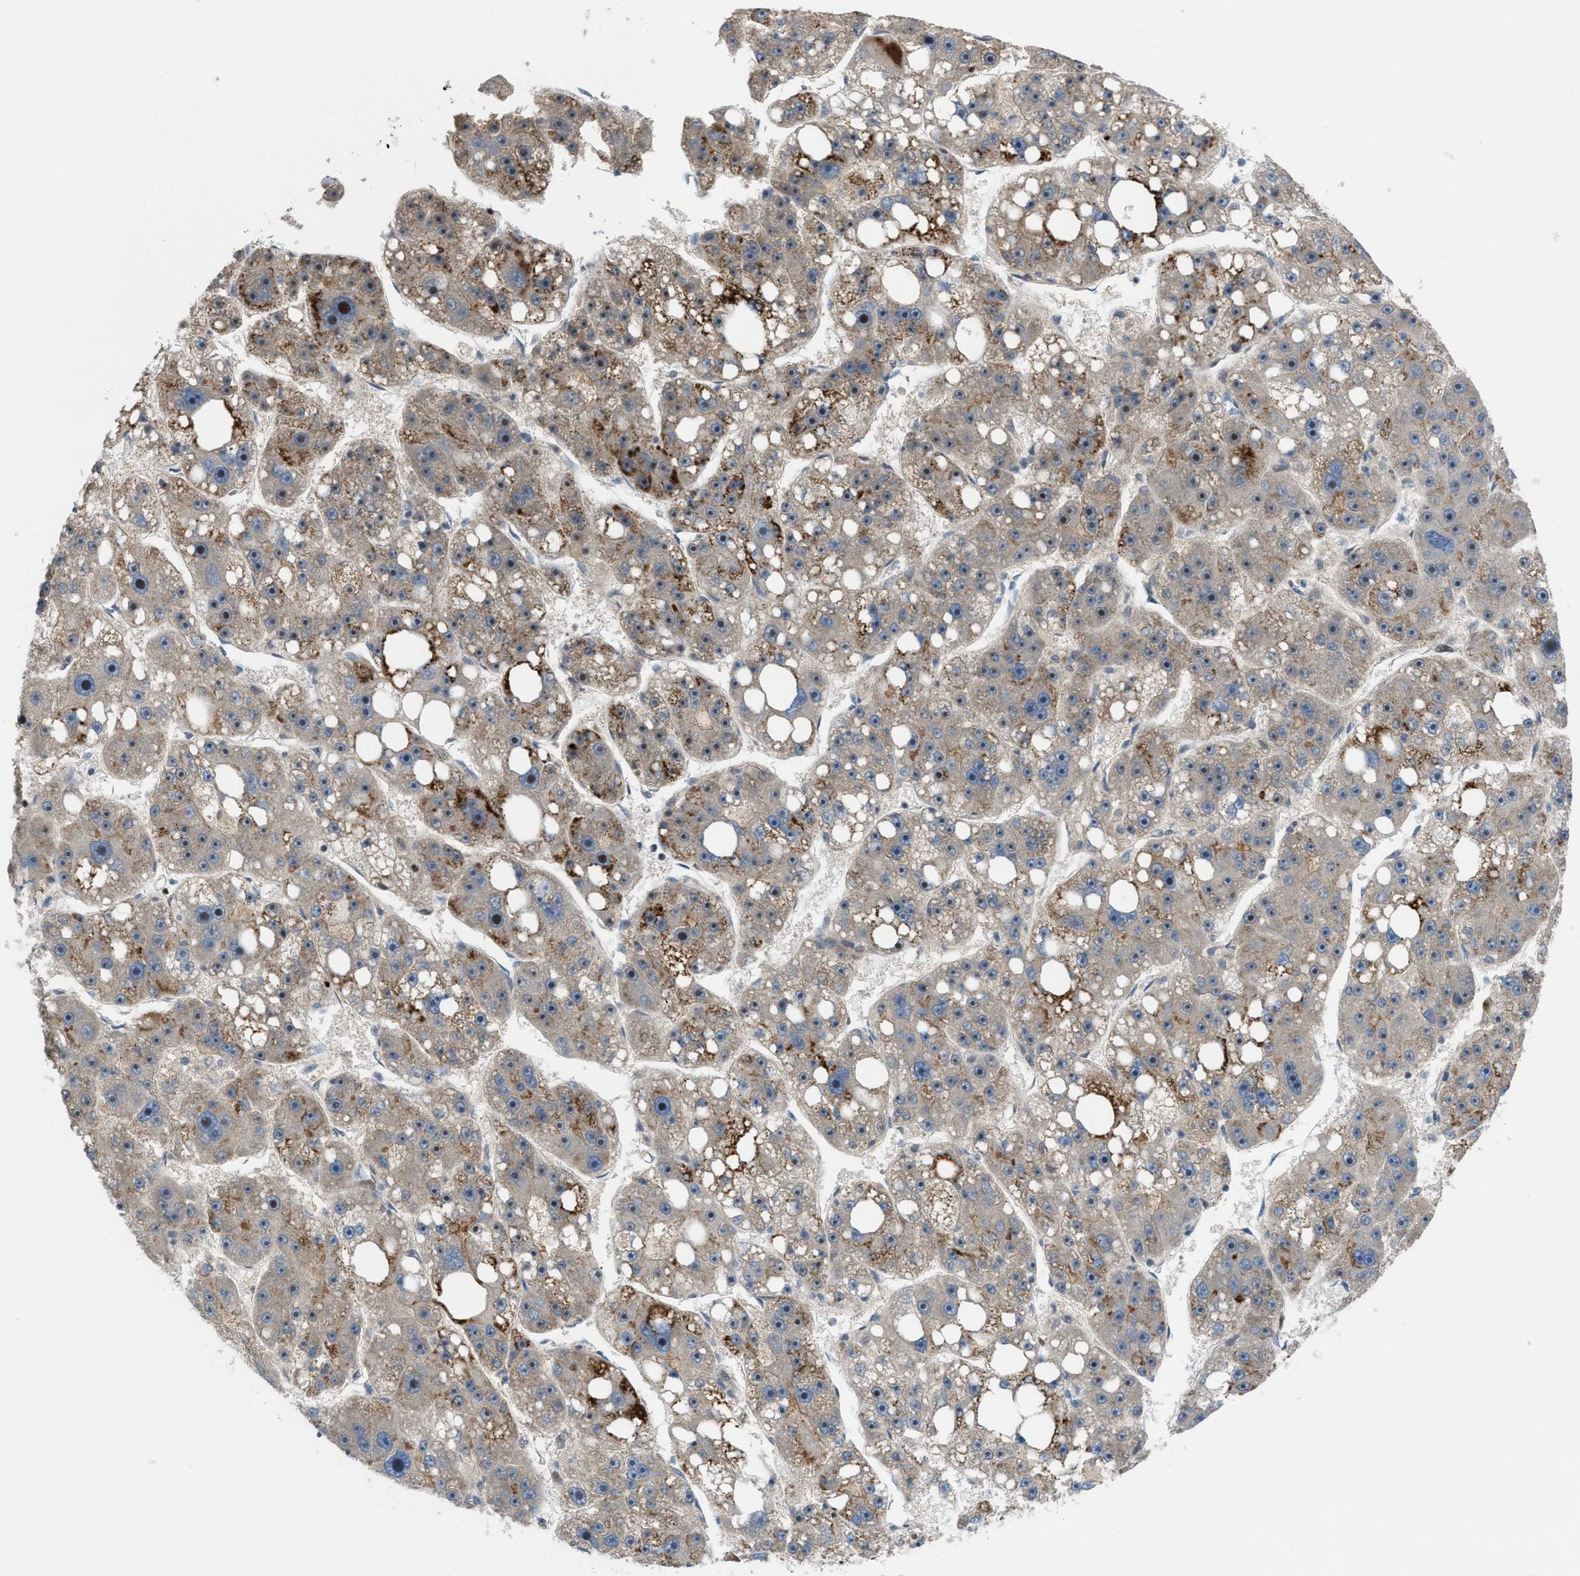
{"staining": {"intensity": "moderate", "quantity": "<25%", "location": "cytoplasmic/membranous,nuclear"}, "tissue": "liver cancer", "cell_type": "Tumor cells", "image_type": "cancer", "snomed": [{"axis": "morphology", "description": "Carcinoma, Hepatocellular, NOS"}, {"axis": "topography", "description": "Liver"}], "caption": "Liver cancer stained for a protein demonstrates moderate cytoplasmic/membranous and nuclear positivity in tumor cells.", "gene": "ZNF276", "patient": {"sex": "female", "age": 61}}